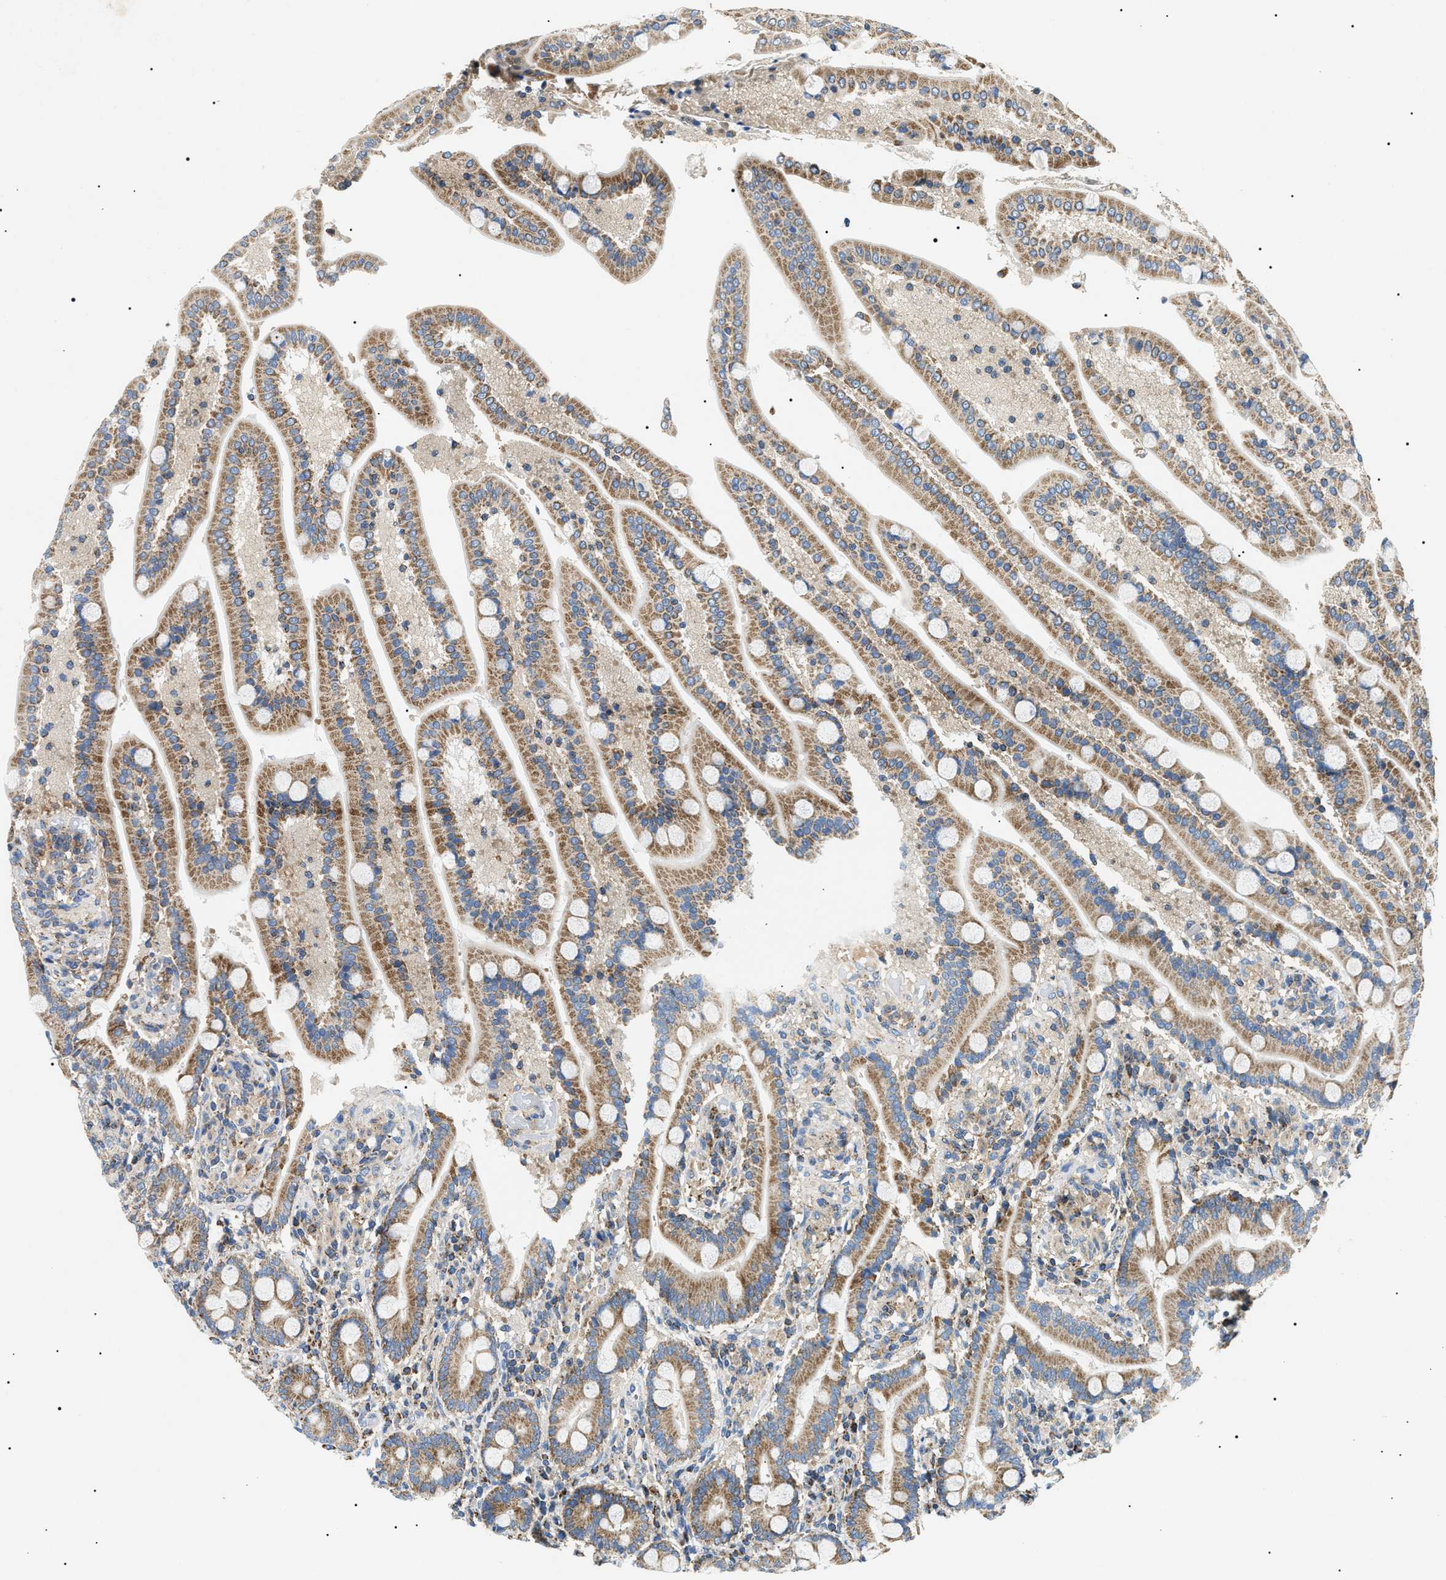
{"staining": {"intensity": "moderate", "quantity": ">75%", "location": "cytoplasmic/membranous"}, "tissue": "duodenum", "cell_type": "Glandular cells", "image_type": "normal", "snomed": [{"axis": "morphology", "description": "Normal tissue, NOS"}, {"axis": "topography", "description": "Duodenum"}], "caption": "Protein staining by immunohistochemistry (IHC) demonstrates moderate cytoplasmic/membranous positivity in about >75% of glandular cells in normal duodenum.", "gene": "OXSM", "patient": {"sex": "male", "age": 54}}